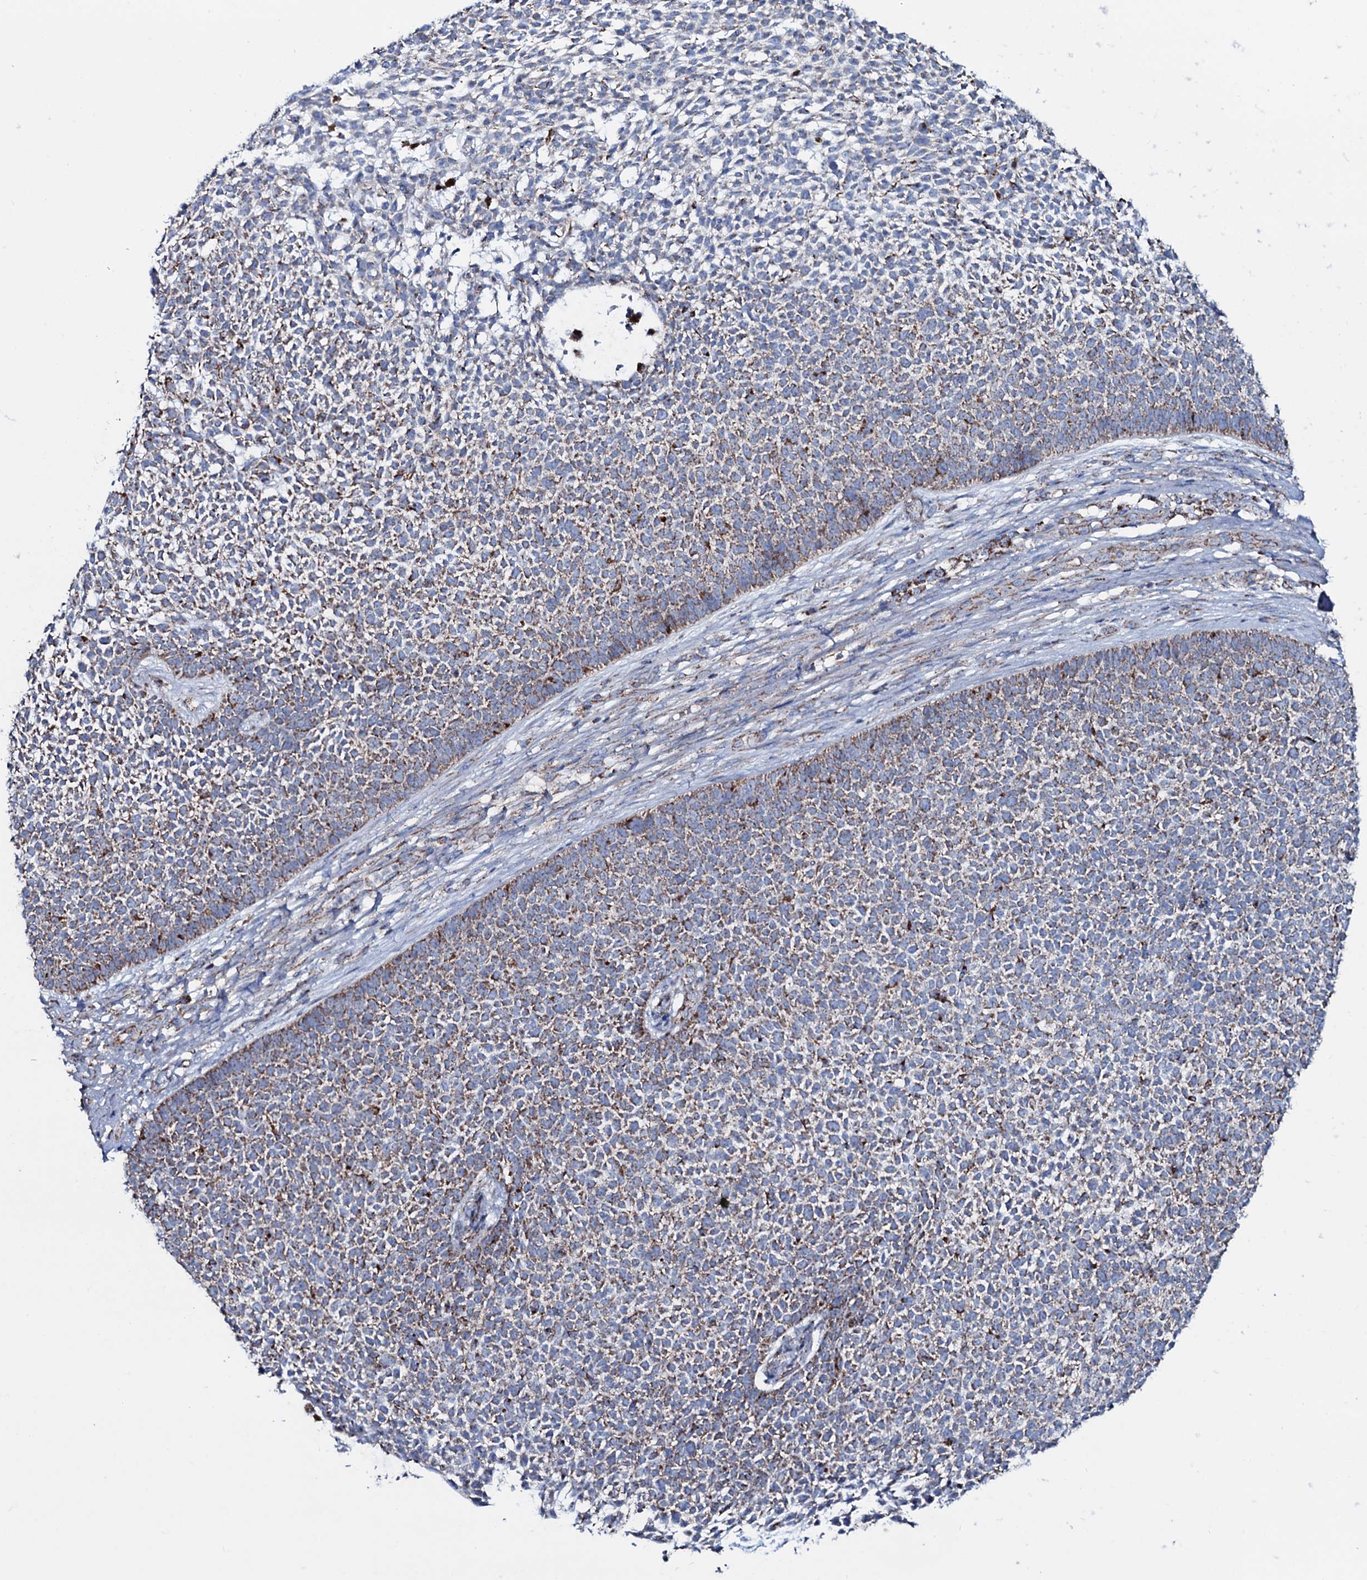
{"staining": {"intensity": "moderate", "quantity": "25%-75%", "location": "cytoplasmic/membranous"}, "tissue": "skin cancer", "cell_type": "Tumor cells", "image_type": "cancer", "snomed": [{"axis": "morphology", "description": "Basal cell carcinoma"}, {"axis": "topography", "description": "Skin"}], "caption": "IHC of human skin basal cell carcinoma shows medium levels of moderate cytoplasmic/membranous staining in approximately 25%-75% of tumor cells.", "gene": "MRPS35", "patient": {"sex": "female", "age": 84}}